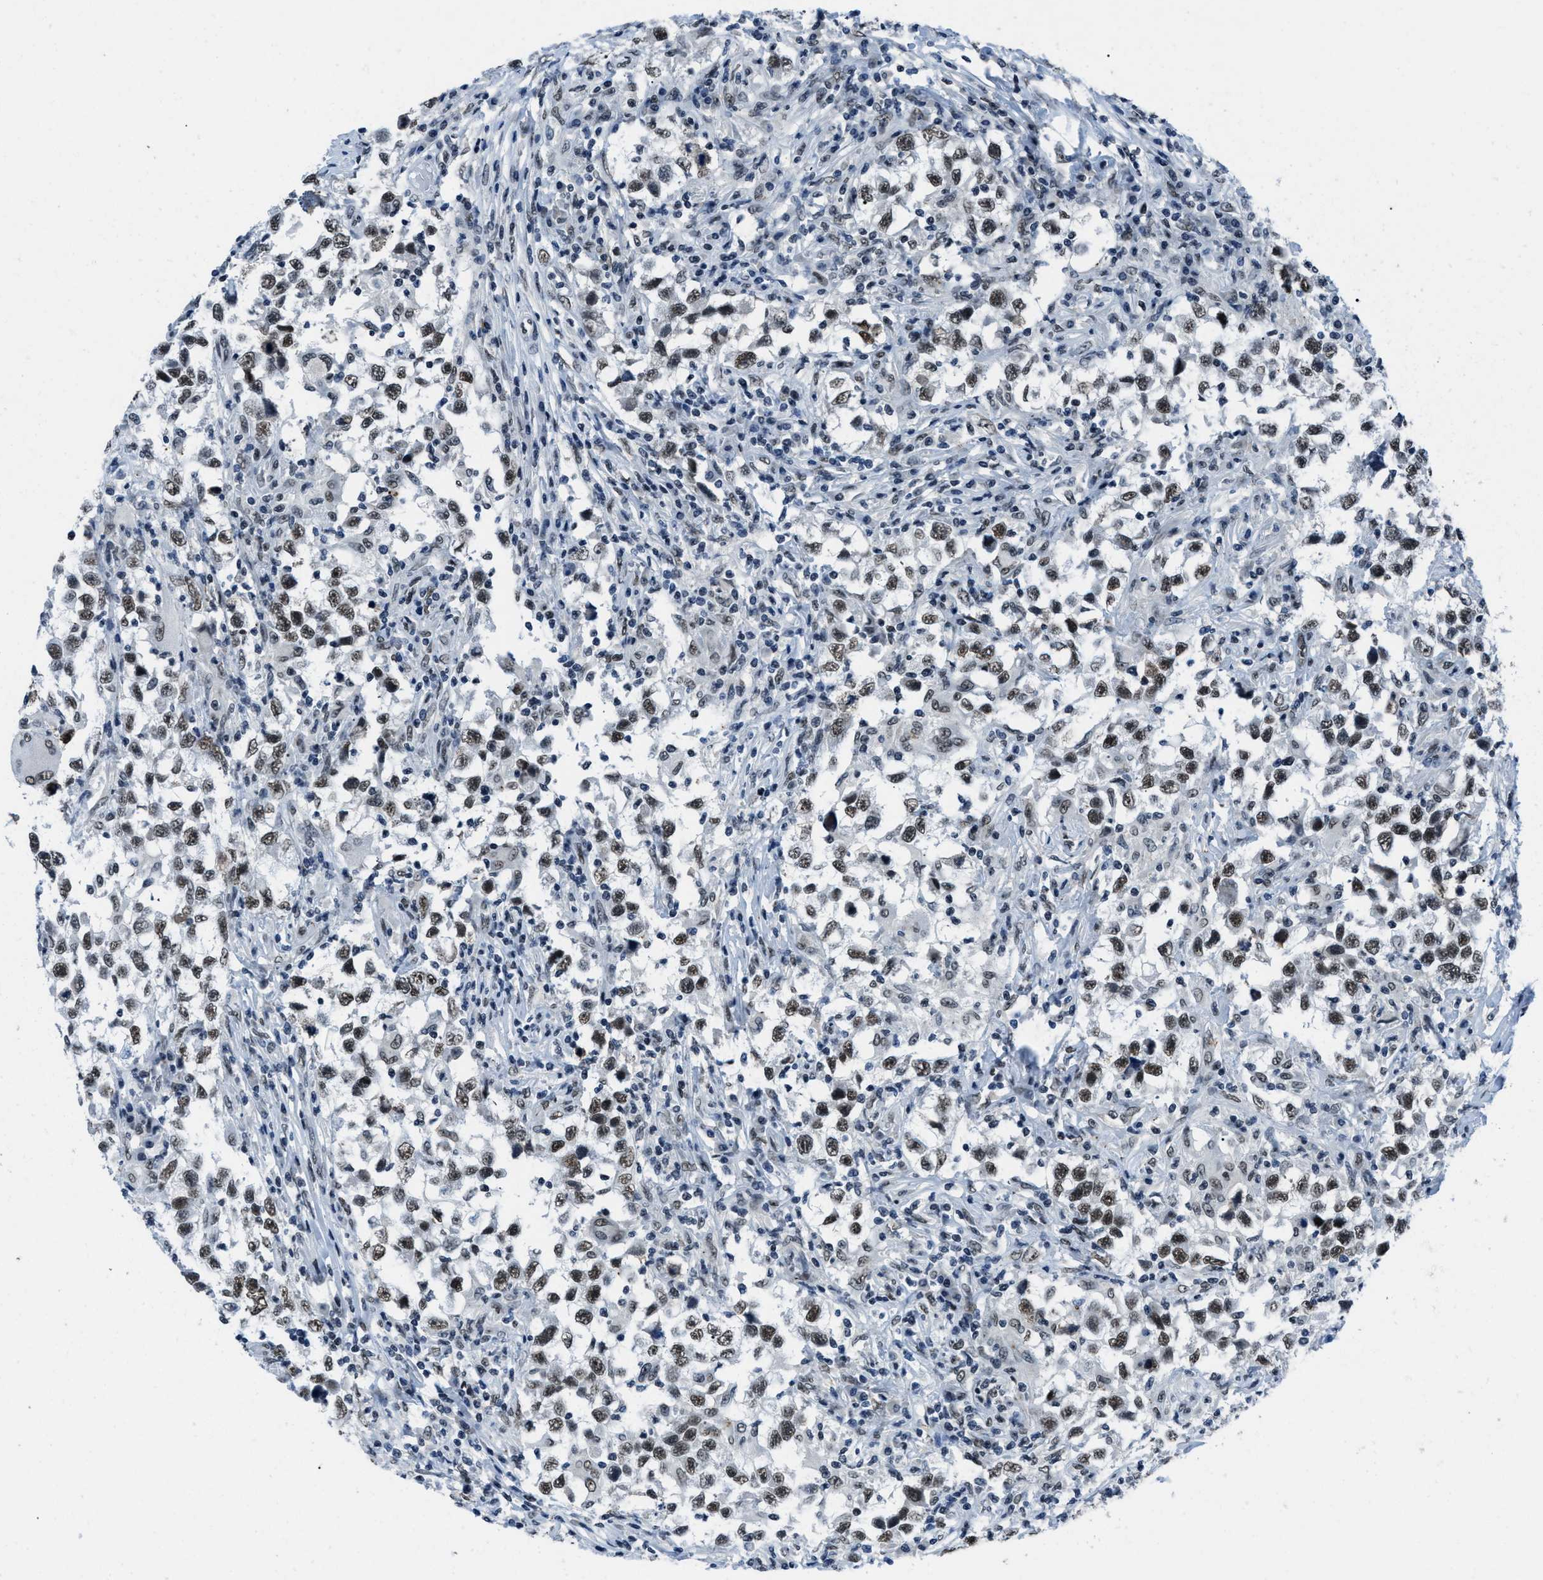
{"staining": {"intensity": "moderate", "quantity": ">75%", "location": "nuclear"}, "tissue": "testis cancer", "cell_type": "Tumor cells", "image_type": "cancer", "snomed": [{"axis": "morphology", "description": "Carcinoma, Embryonal, NOS"}, {"axis": "topography", "description": "Testis"}], "caption": "The histopathology image displays staining of testis cancer (embryonal carcinoma), revealing moderate nuclear protein expression (brown color) within tumor cells. (Brightfield microscopy of DAB IHC at high magnification).", "gene": "GATAD2B", "patient": {"sex": "male", "age": 21}}